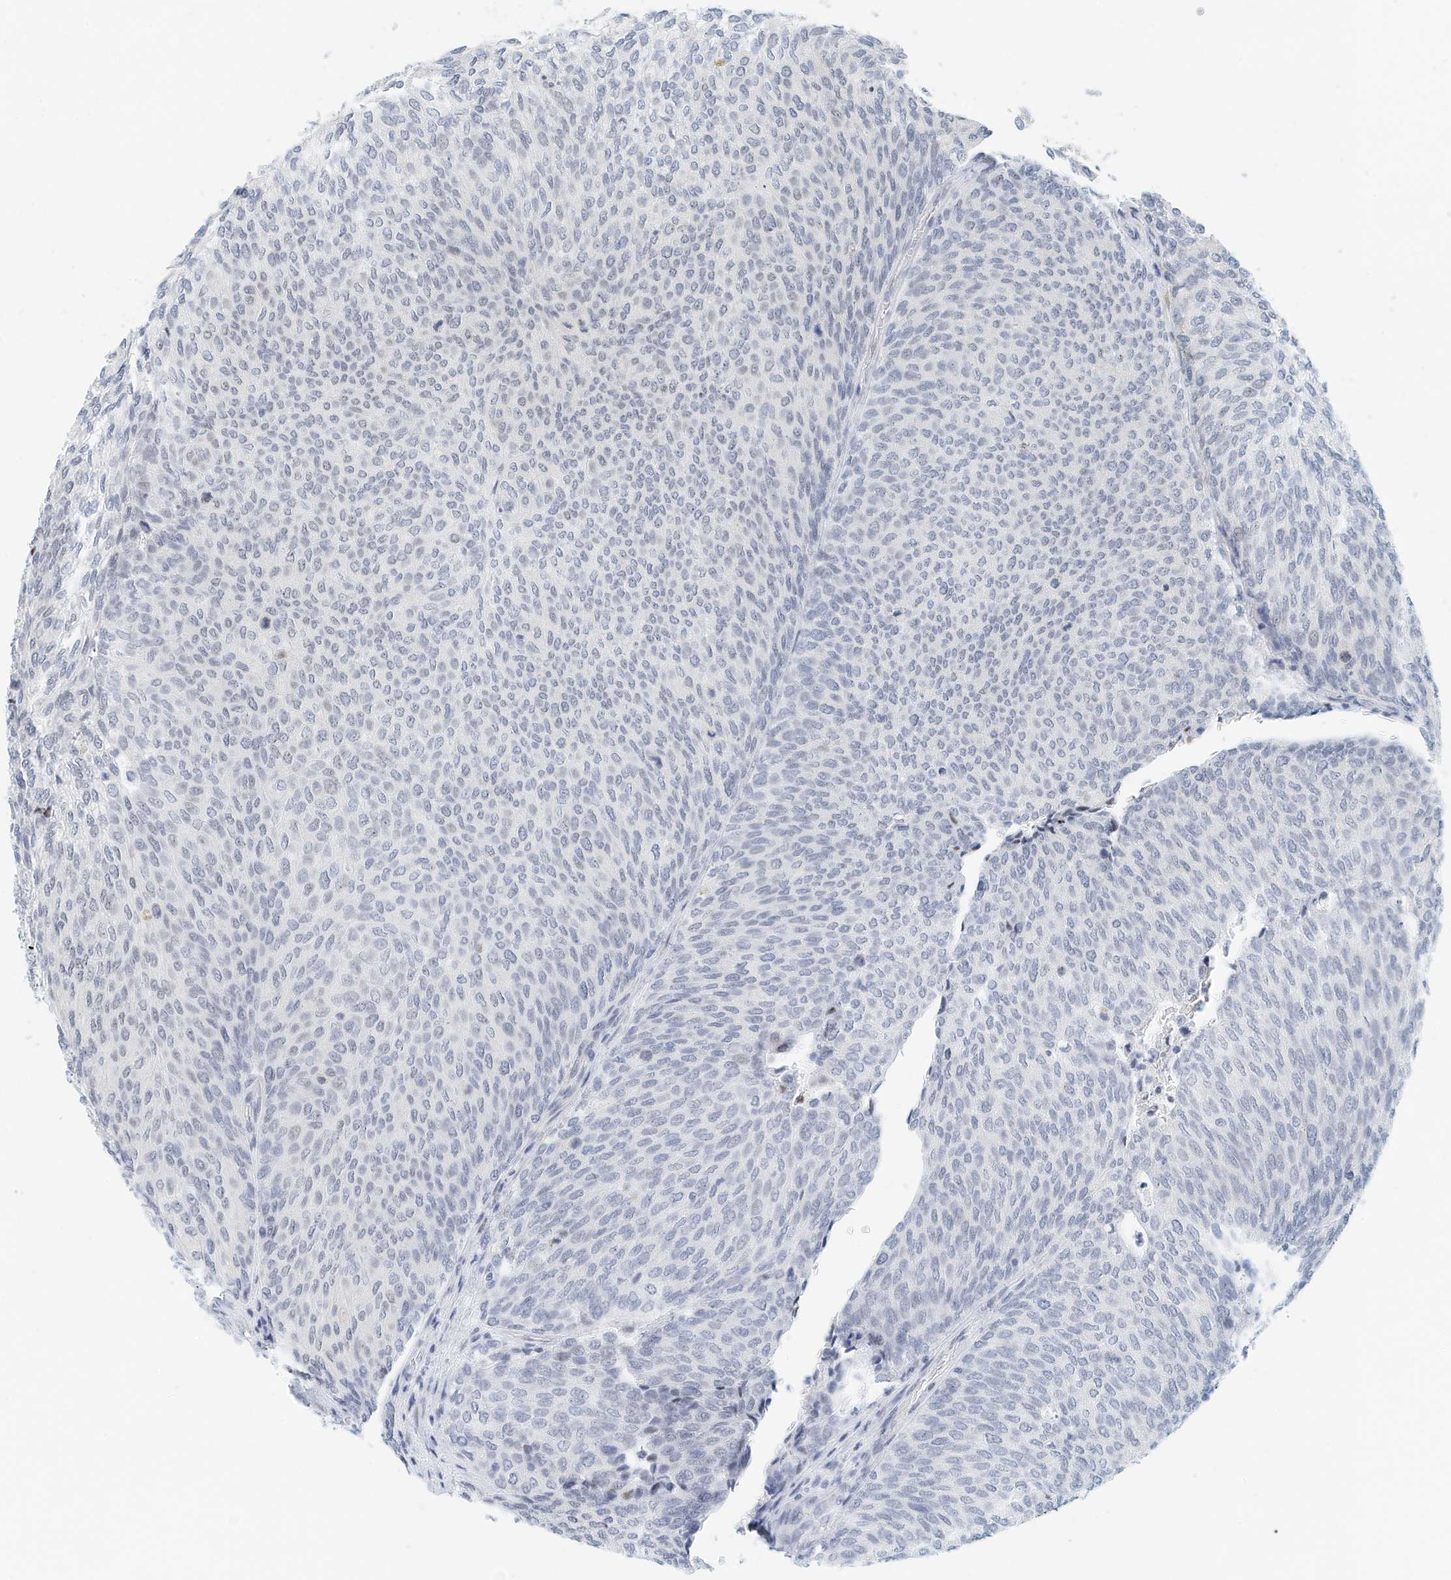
{"staining": {"intensity": "negative", "quantity": "none", "location": "none"}, "tissue": "urothelial cancer", "cell_type": "Tumor cells", "image_type": "cancer", "snomed": [{"axis": "morphology", "description": "Urothelial carcinoma, Low grade"}, {"axis": "topography", "description": "Urinary bladder"}], "caption": "A histopathology image of human urothelial carcinoma (low-grade) is negative for staining in tumor cells. (DAB immunohistochemistry (IHC) with hematoxylin counter stain).", "gene": "ARHGAP28", "patient": {"sex": "female", "age": 79}}